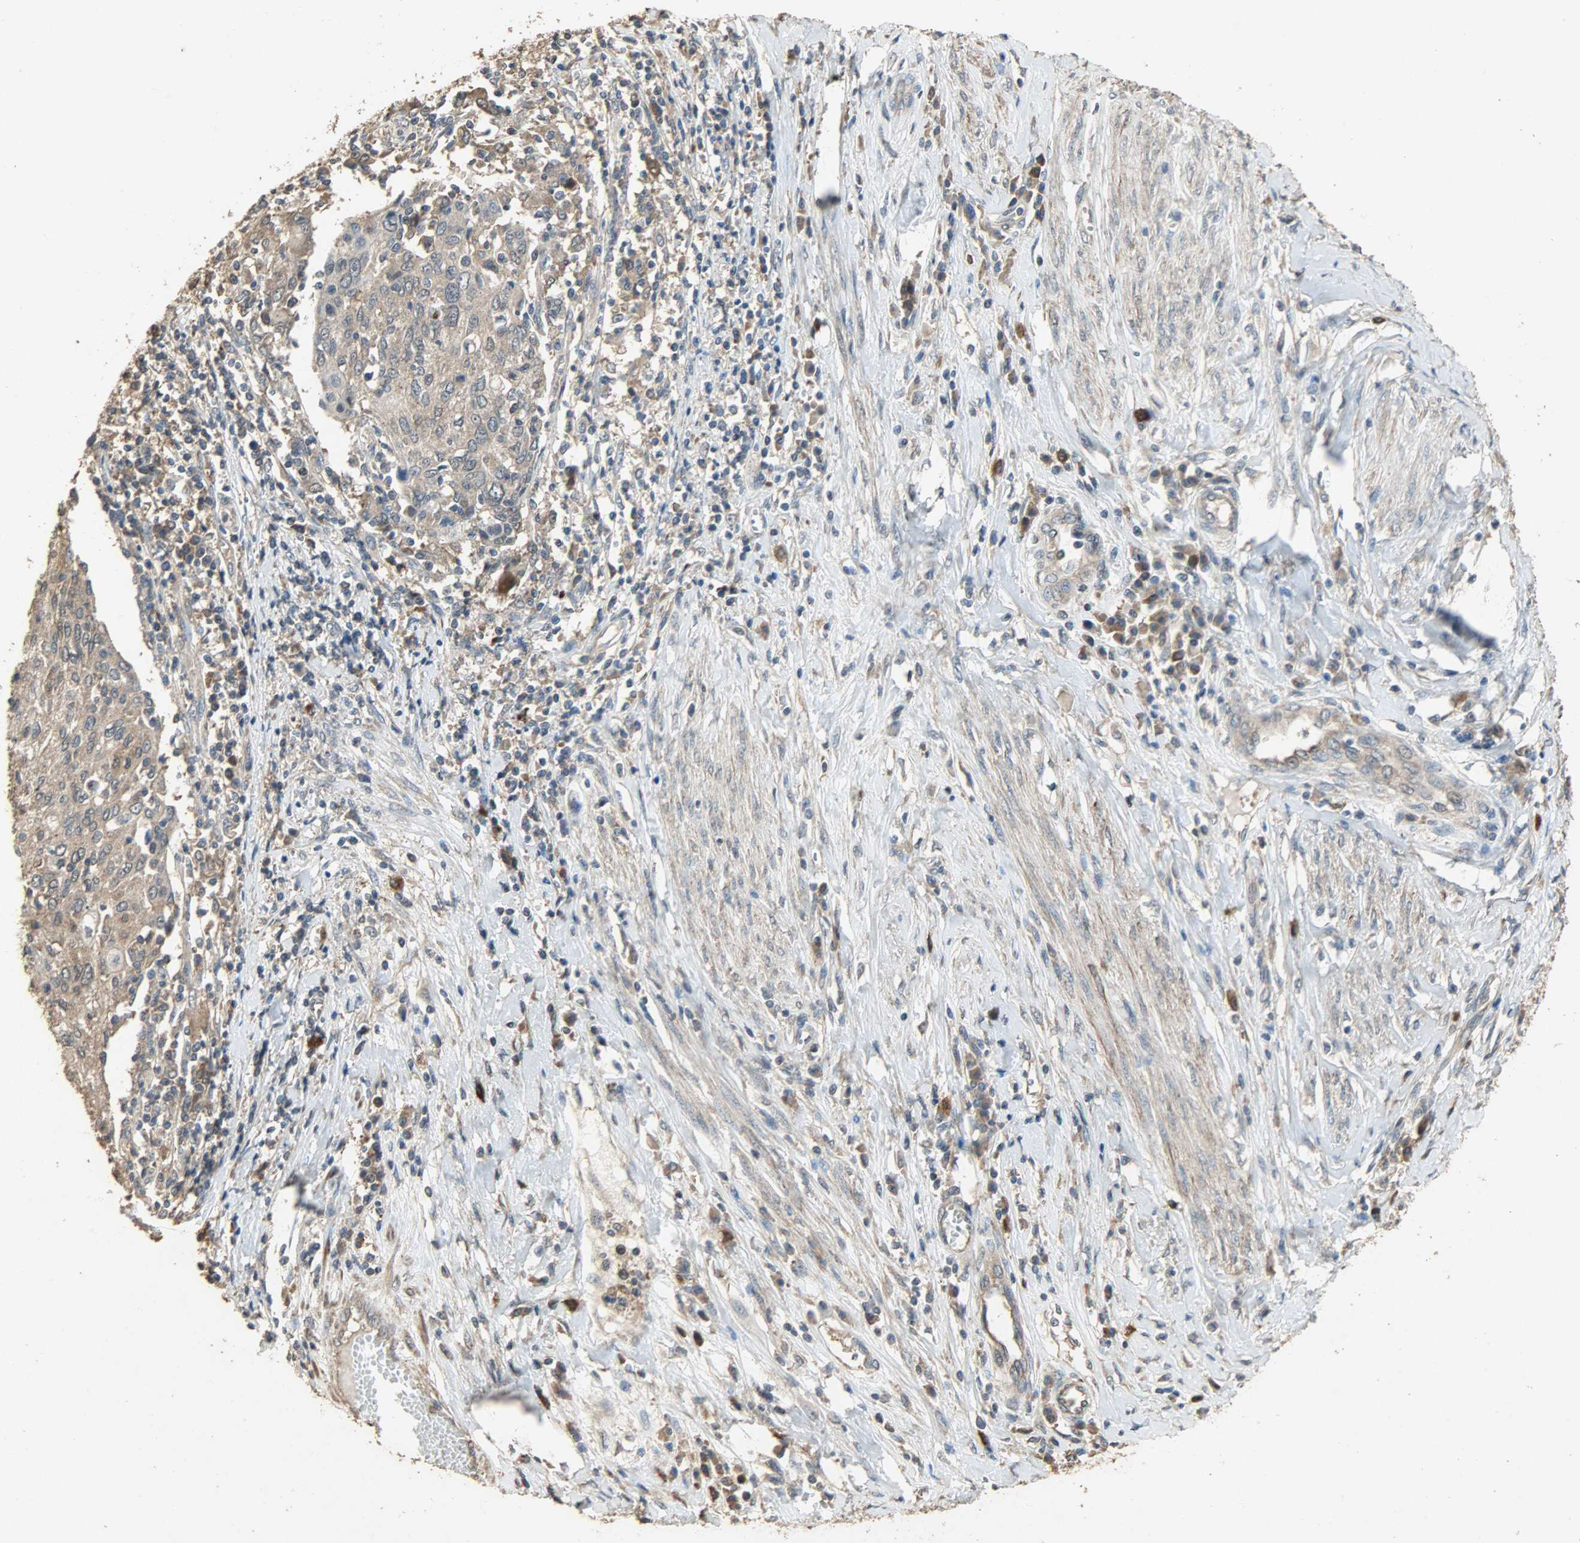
{"staining": {"intensity": "weak", "quantity": ">75%", "location": "cytoplasmic/membranous"}, "tissue": "cervical cancer", "cell_type": "Tumor cells", "image_type": "cancer", "snomed": [{"axis": "morphology", "description": "Squamous cell carcinoma, NOS"}, {"axis": "topography", "description": "Cervix"}], "caption": "High-power microscopy captured an IHC micrograph of cervical cancer, revealing weak cytoplasmic/membranous expression in about >75% of tumor cells.", "gene": "CDKN2C", "patient": {"sex": "female", "age": 40}}